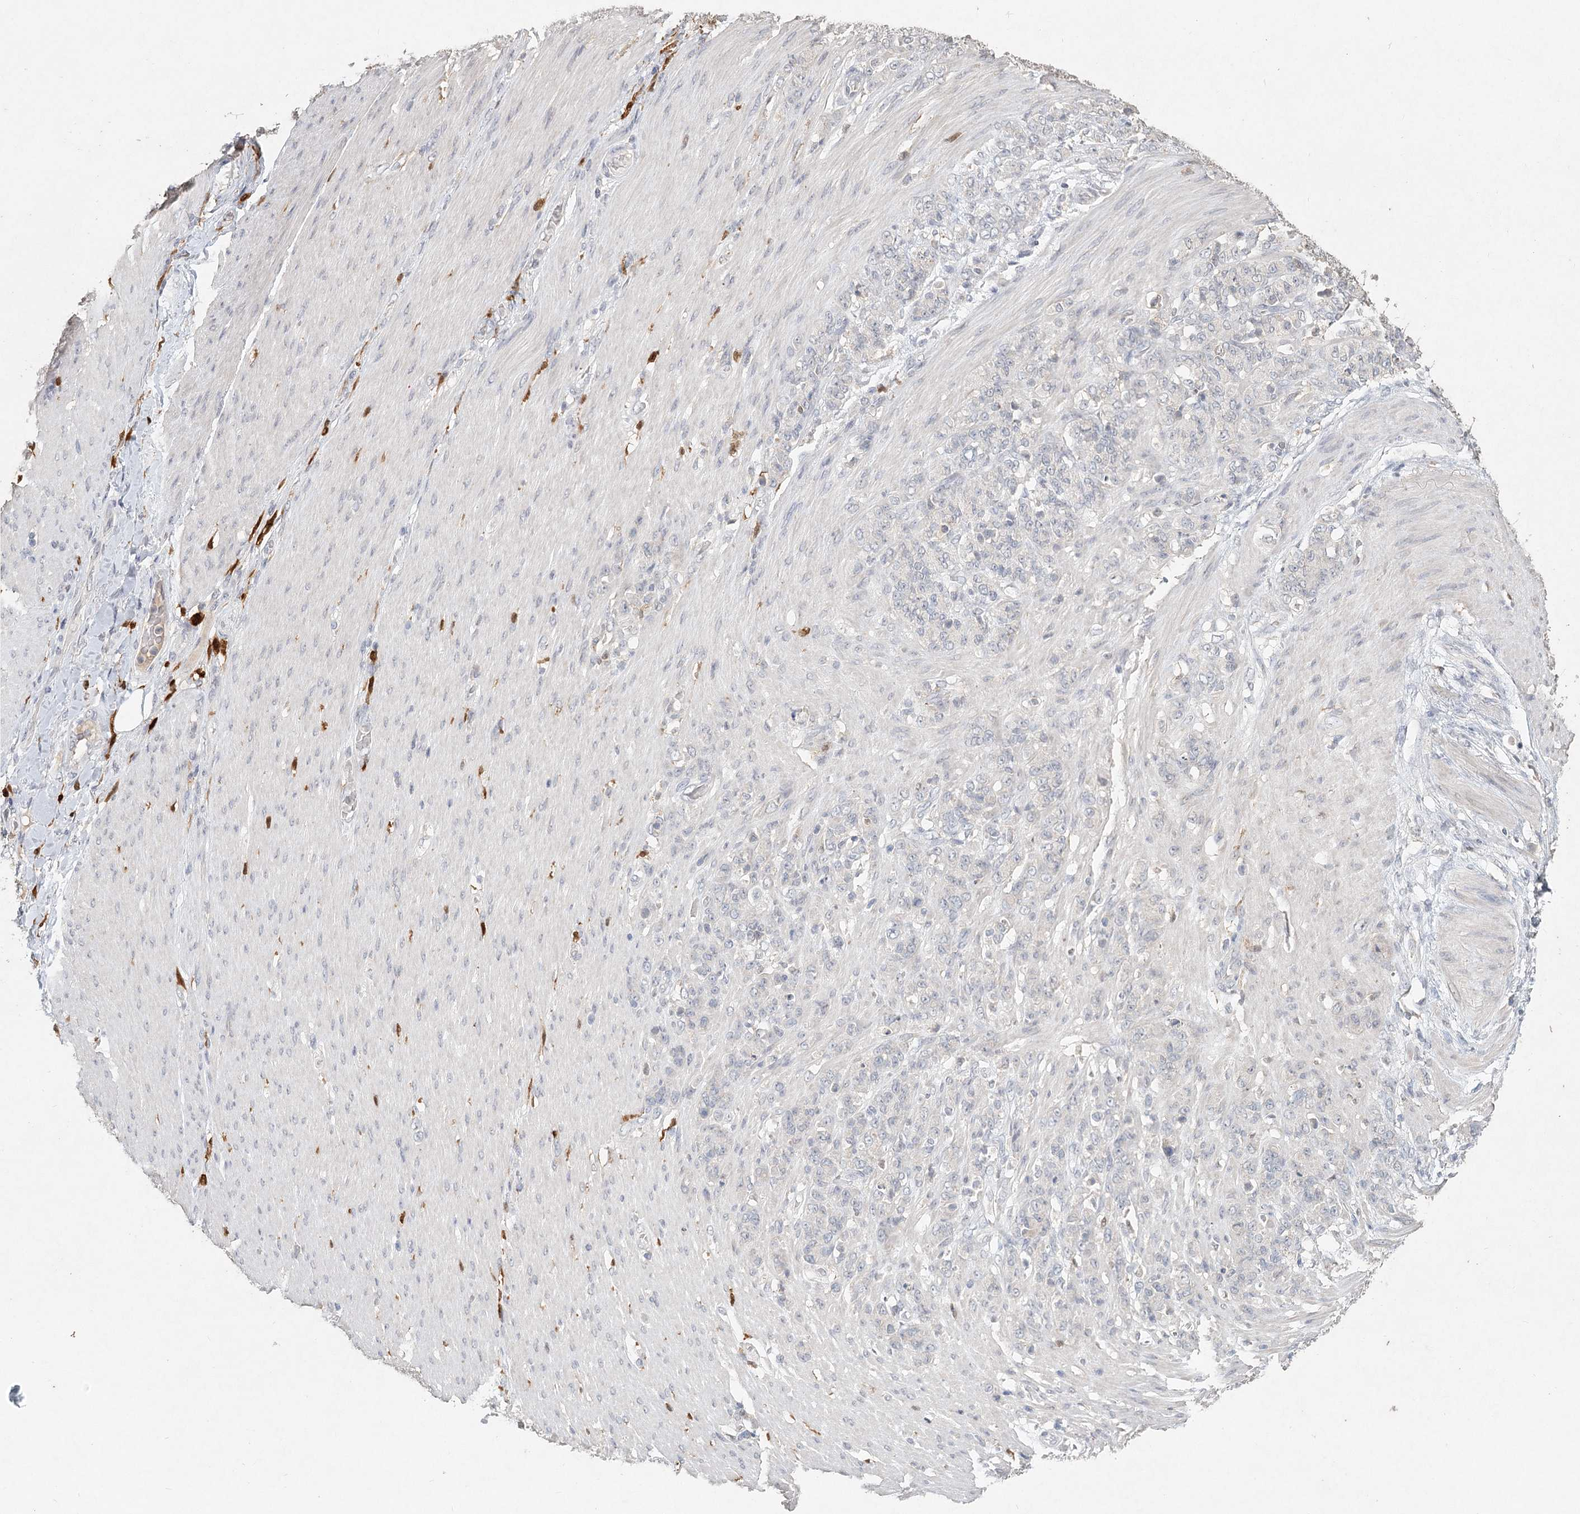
{"staining": {"intensity": "negative", "quantity": "none", "location": "none"}, "tissue": "stomach cancer", "cell_type": "Tumor cells", "image_type": "cancer", "snomed": [{"axis": "morphology", "description": "Adenocarcinoma, NOS"}, {"axis": "topography", "description": "Stomach"}], "caption": "An immunohistochemistry histopathology image of stomach cancer is shown. There is no staining in tumor cells of stomach cancer.", "gene": "ARSI", "patient": {"sex": "female", "age": 79}}